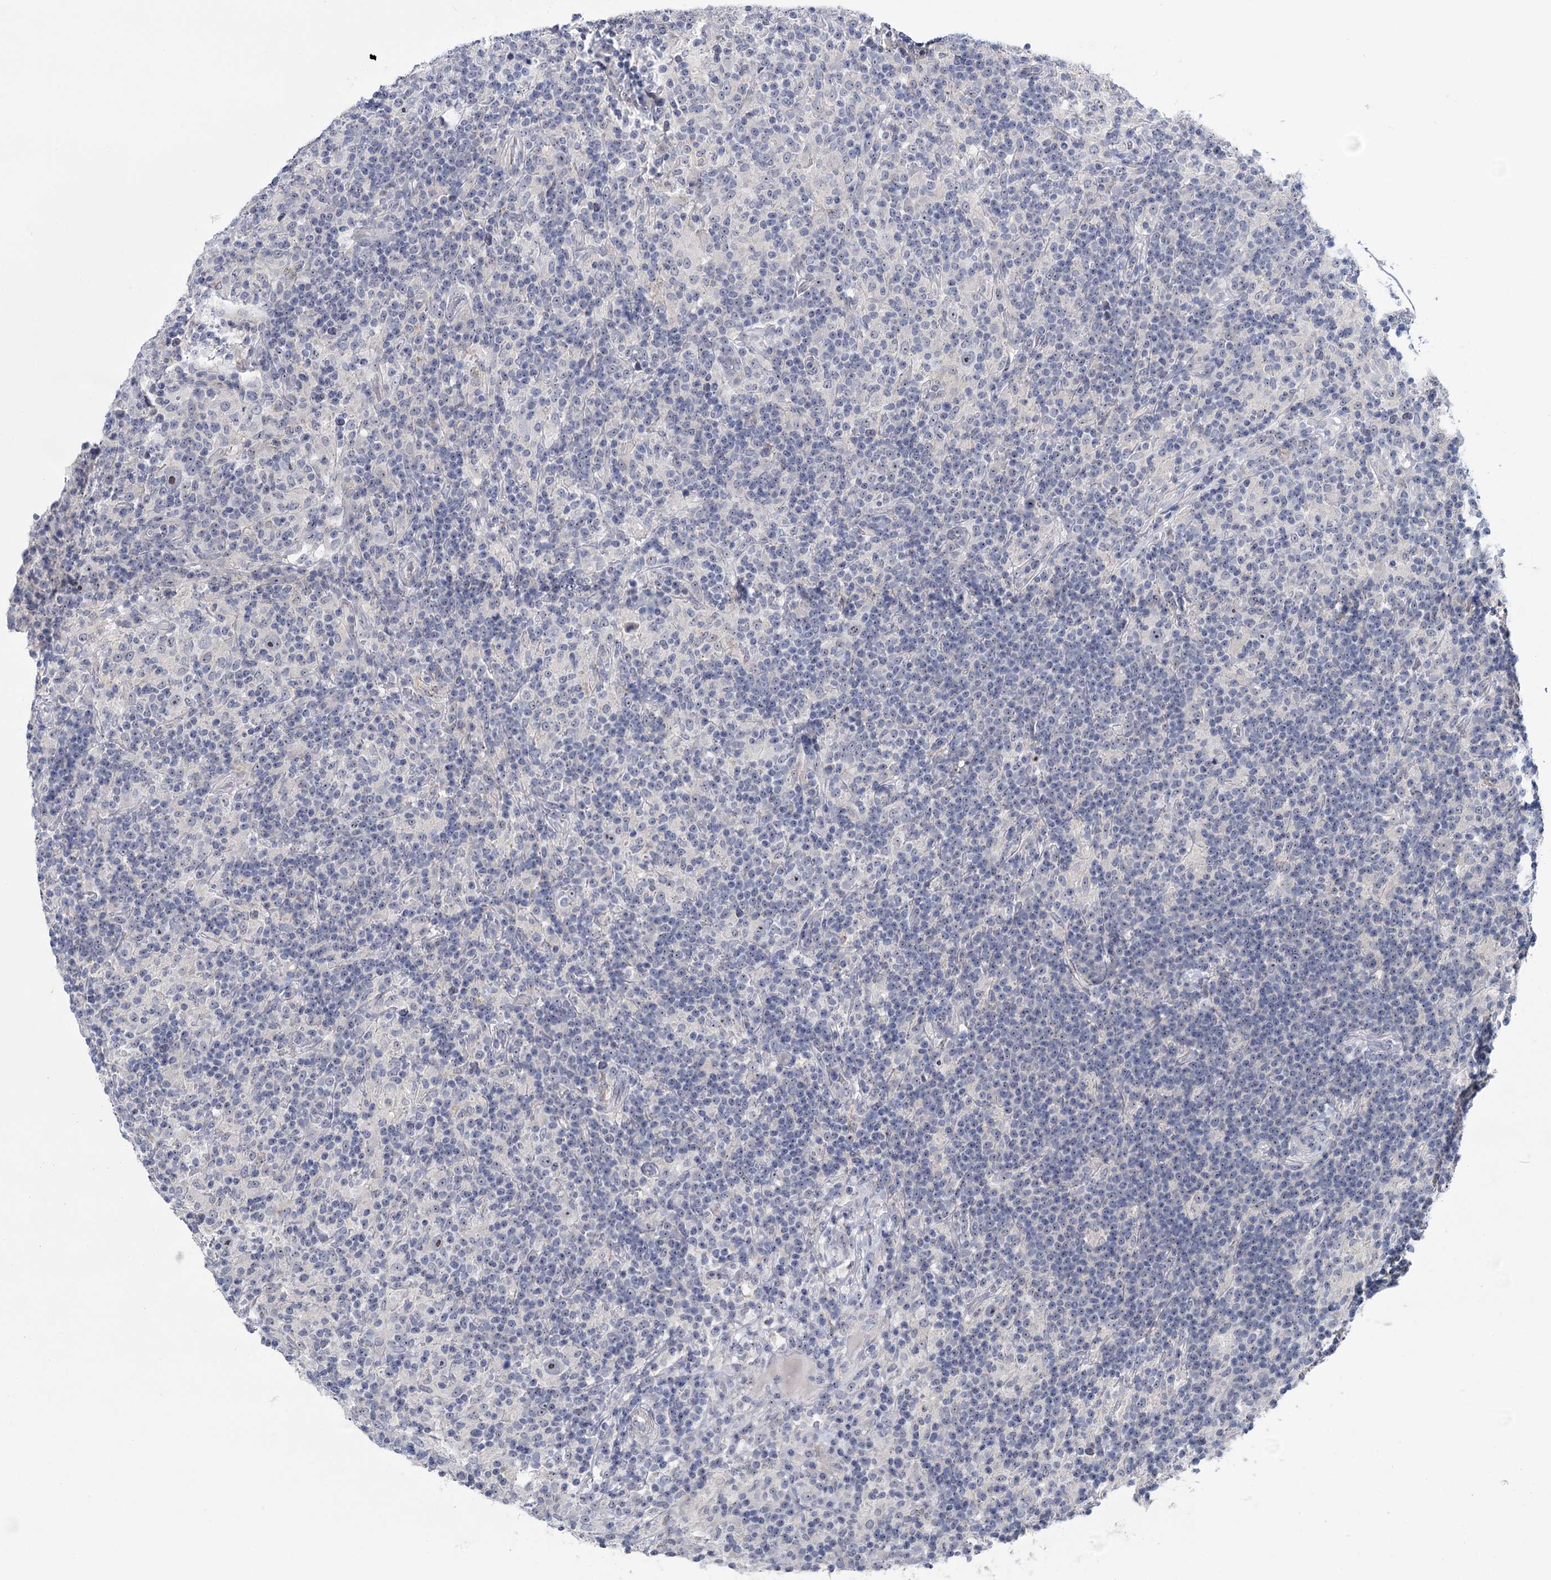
{"staining": {"intensity": "weak", "quantity": "25%-75%", "location": "nuclear"}, "tissue": "lymphoma", "cell_type": "Tumor cells", "image_type": "cancer", "snomed": [{"axis": "morphology", "description": "Hodgkin's disease, NOS"}, {"axis": "topography", "description": "Lymph node"}], "caption": "A histopathology image of Hodgkin's disease stained for a protein exhibits weak nuclear brown staining in tumor cells.", "gene": "SFN", "patient": {"sex": "male", "age": 70}}